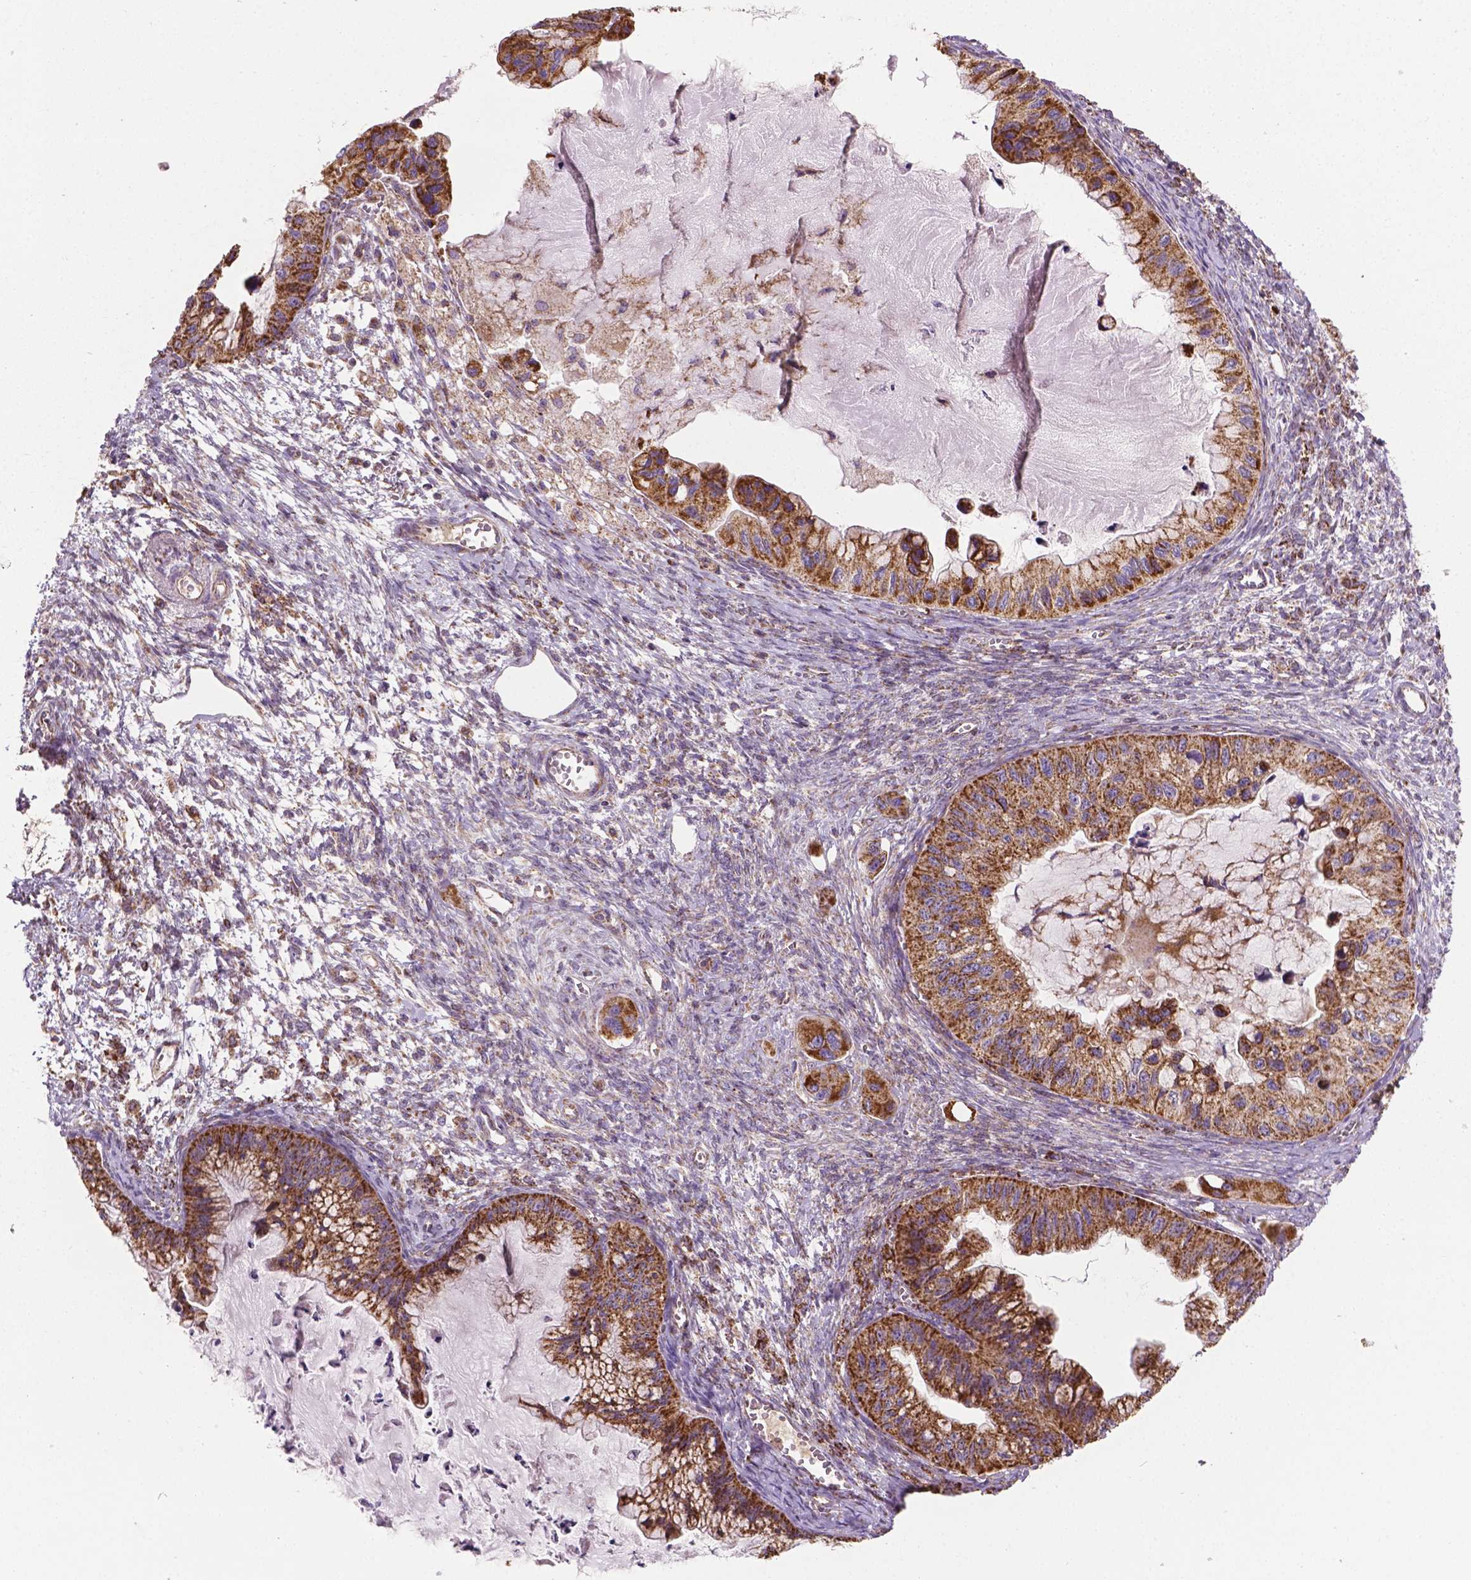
{"staining": {"intensity": "strong", "quantity": ">75%", "location": "cytoplasmic/membranous"}, "tissue": "ovarian cancer", "cell_type": "Tumor cells", "image_type": "cancer", "snomed": [{"axis": "morphology", "description": "Cystadenocarcinoma, mucinous, NOS"}, {"axis": "topography", "description": "Ovary"}], "caption": "The histopathology image demonstrates a brown stain indicating the presence of a protein in the cytoplasmic/membranous of tumor cells in mucinous cystadenocarcinoma (ovarian).", "gene": "PIBF1", "patient": {"sex": "female", "age": 72}}